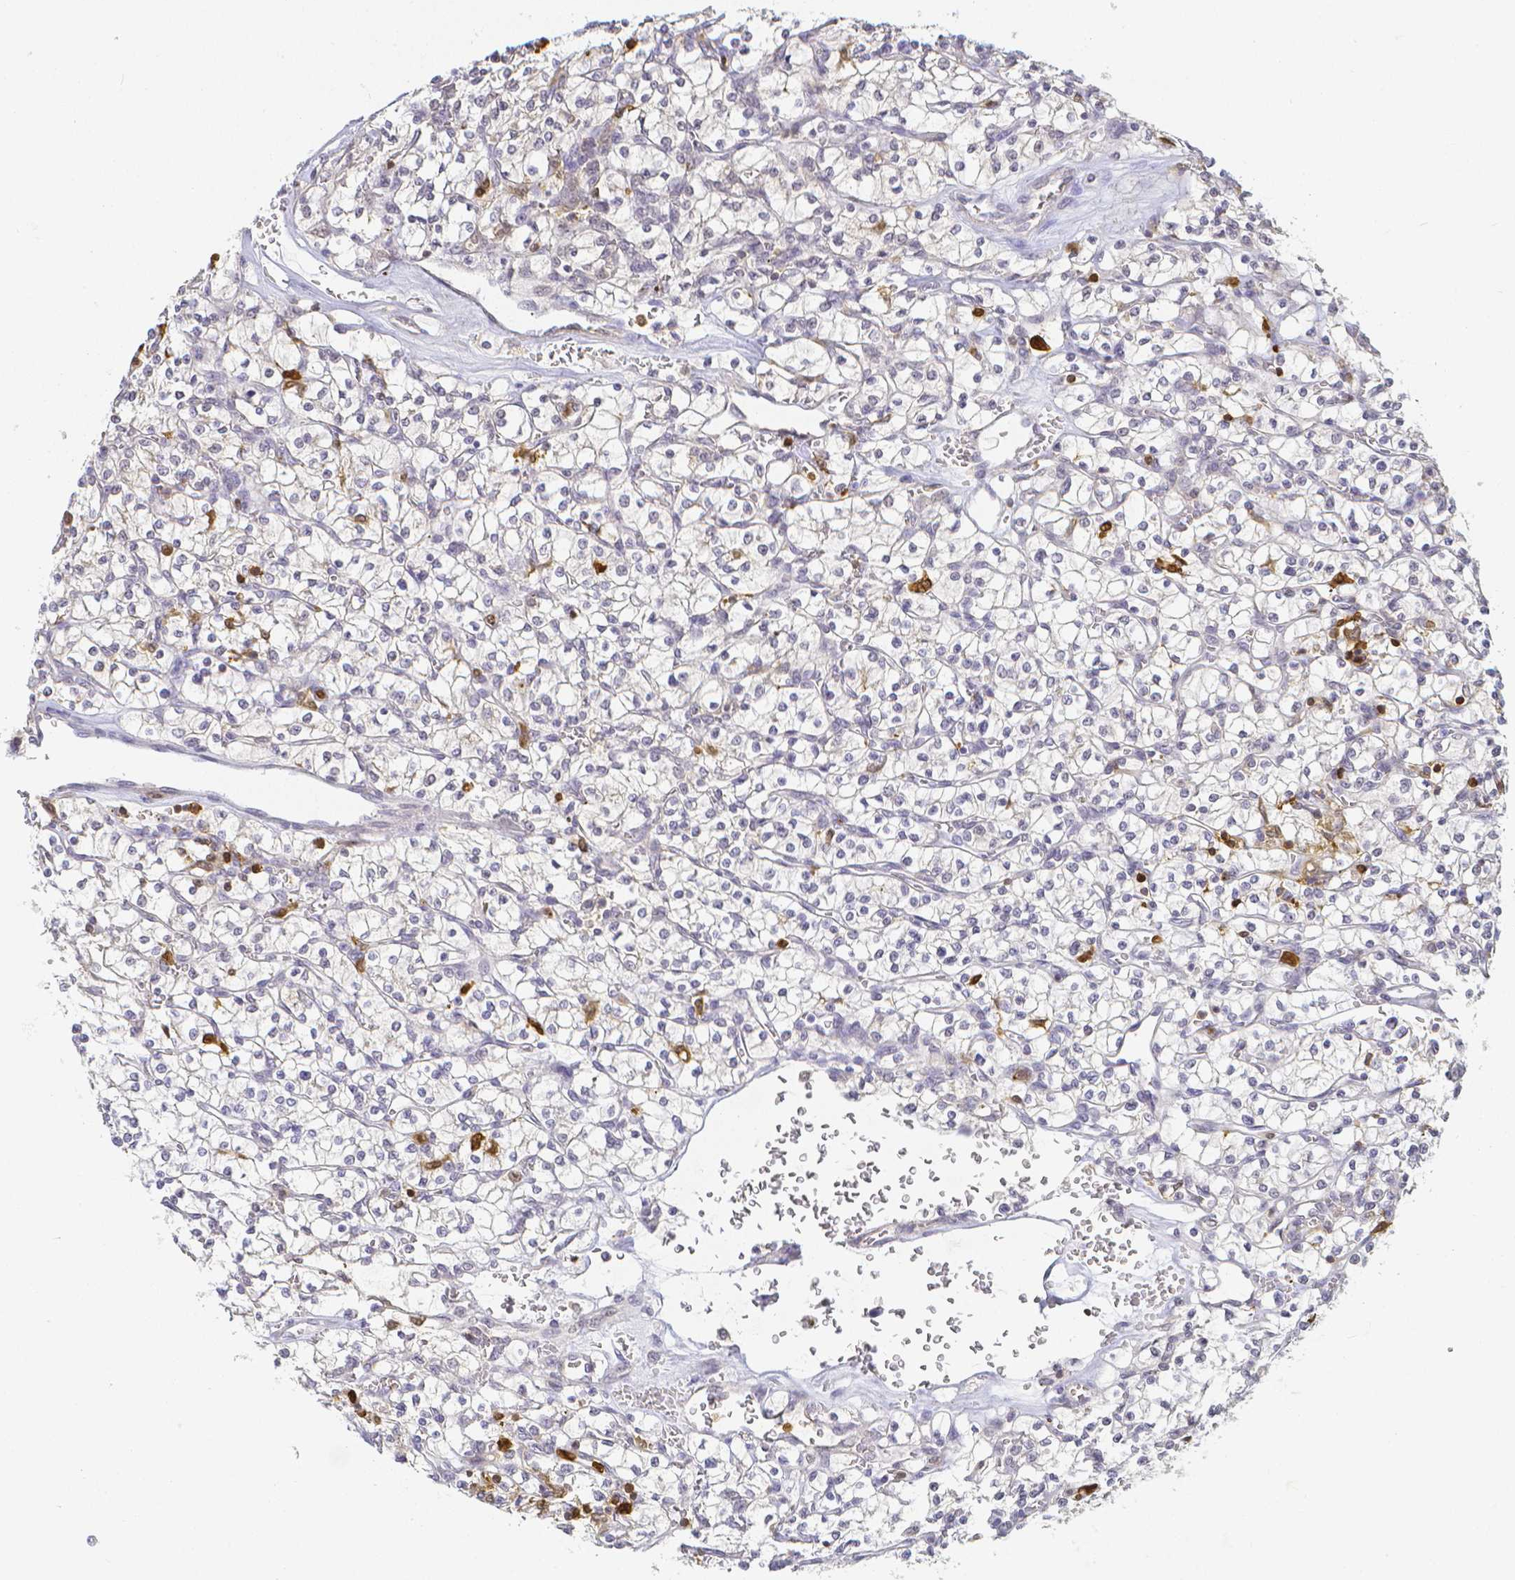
{"staining": {"intensity": "negative", "quantity": "none", "location": "none"}, "tissue": "renal cancer", "cell_type": "Tumor cells", "image_type": "cancer", "snomed": [{"axis": "morphology", "description": "Adenocarcinoma, NOS"}, {"axis": "topography", "description": "Kidney"}], "caption": "The photomicrograph demonstrates no significant staining in tumor cells of renal adenocarcinoma.", "gene": "COTL1", "patient": {"sex": "female", "age": 64}}